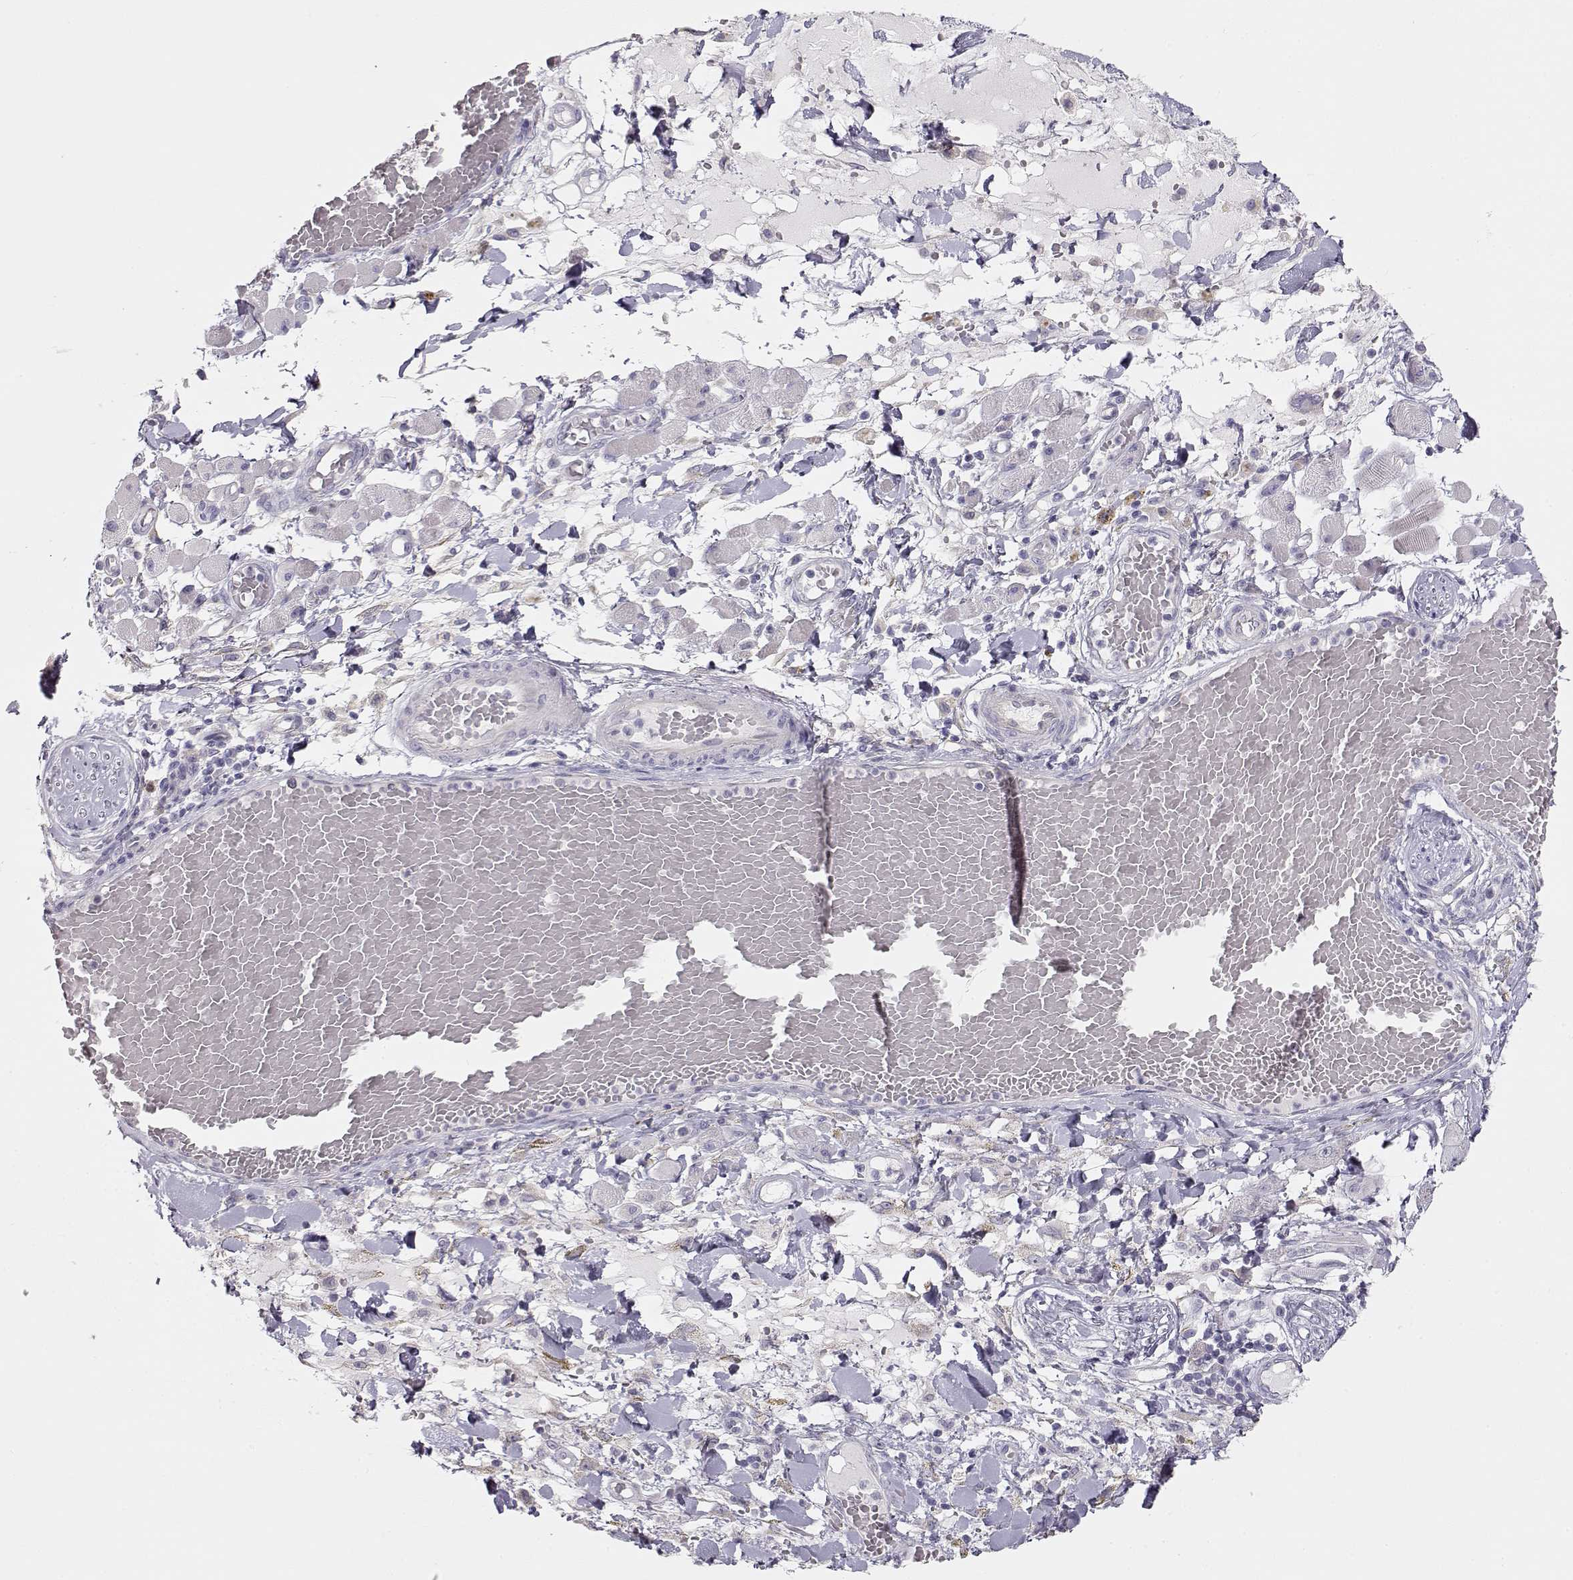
{"staining": {"intensity": "negative", "quantity": "none", "location": "none"}, "tissue": "melanoma", "cell_type": "Tumor cells", "image_type": "cancer", "snomed": [{"axis": "morphology", "description": "Malignant melanoma, NOS"}, {"axis": "topography", "description": "Skin"}], "caption": "DAB immunohistochemical staining of malignant melanoma demonstrates no significant expression in tumor cells.", "gene": "GLIPR1L2", "patient": {"sex": "female", "age": 91}}